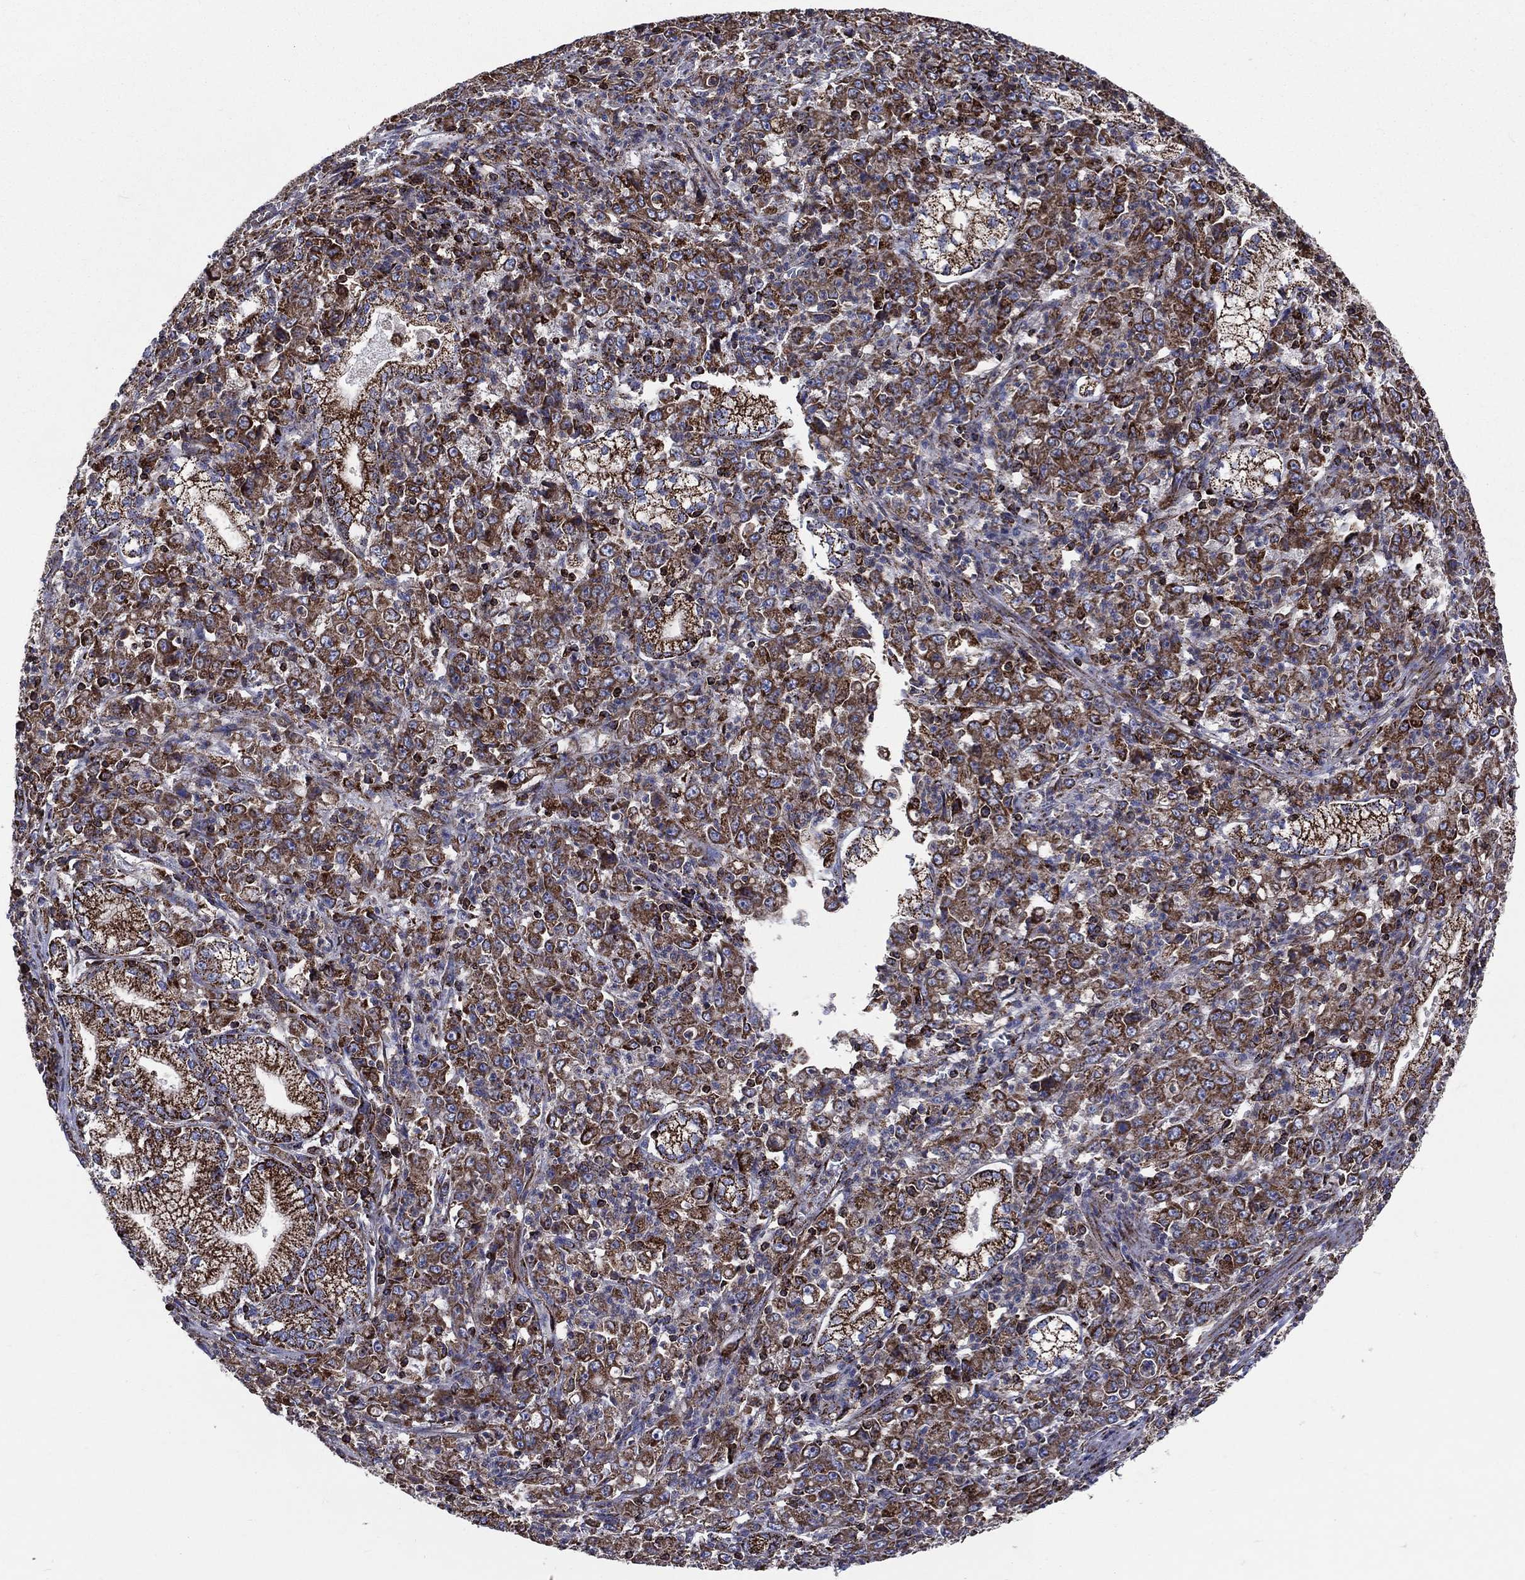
{"staining": {"intensity": "strong", "quantity": ">75%", "location": "cytoplasmic/membranous"}, "tissue": "stomach cancer", "cell_type": "Tumor cells", "image_type": "cancer", "snomed": [{"axis": "morphology", "description": "Adenocarcinoma, NOS"}, {"axis": "topography", "description": "Stomach, lower"}], "caption": "Adenocarcinoma (stomach) stained for a protein (brown) shows strong cytoplasmic/membranous positive staining in approximately >75% of tumor cells.", "gene": "ANKRD37", "patient": {"sex": "female", "age": 71}}